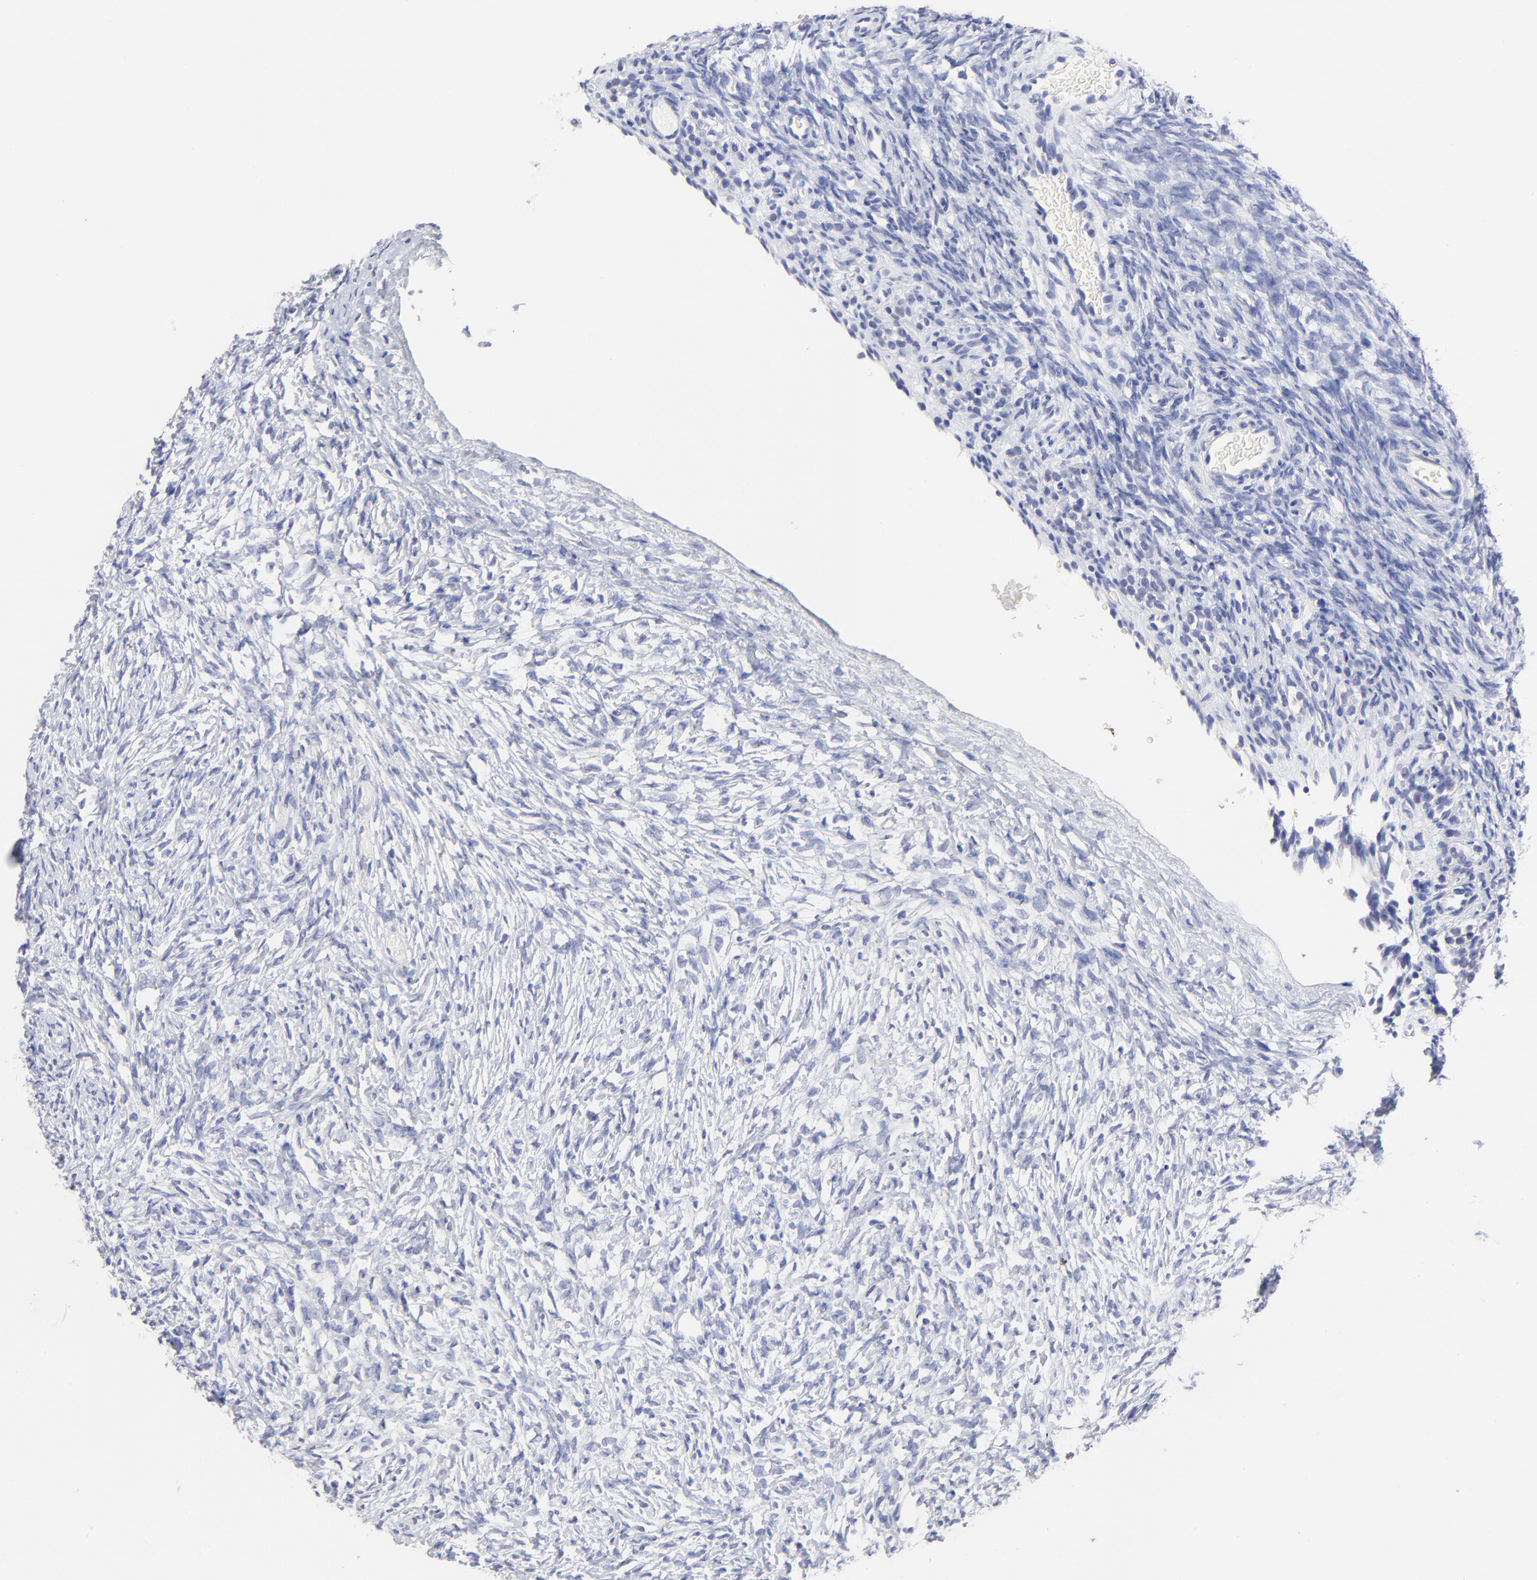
{"staining": {"intensity": "negative", "quantity": "none", "location": "none"}, "tissue": "ovary", "cell_type": "Ovarian stroma cells", "image_type": "normal", "snomed": [{"axis": "morphology", "description": "Normal tissue, NOS"}, {"axis": "topography", "description": "Ovary"}], "caption": "IHC image of unremarkable ovary: ovary stained with DAB (3,3'-diaminobenzidine) displays no significant protein positivity in ovarian stroma cells. (DAB (3,3'-diaminobenzidine) IHC with hematoxylin counter stain).", "gene": "LAX1", "patient": {"sex": "female", "age": 35}}